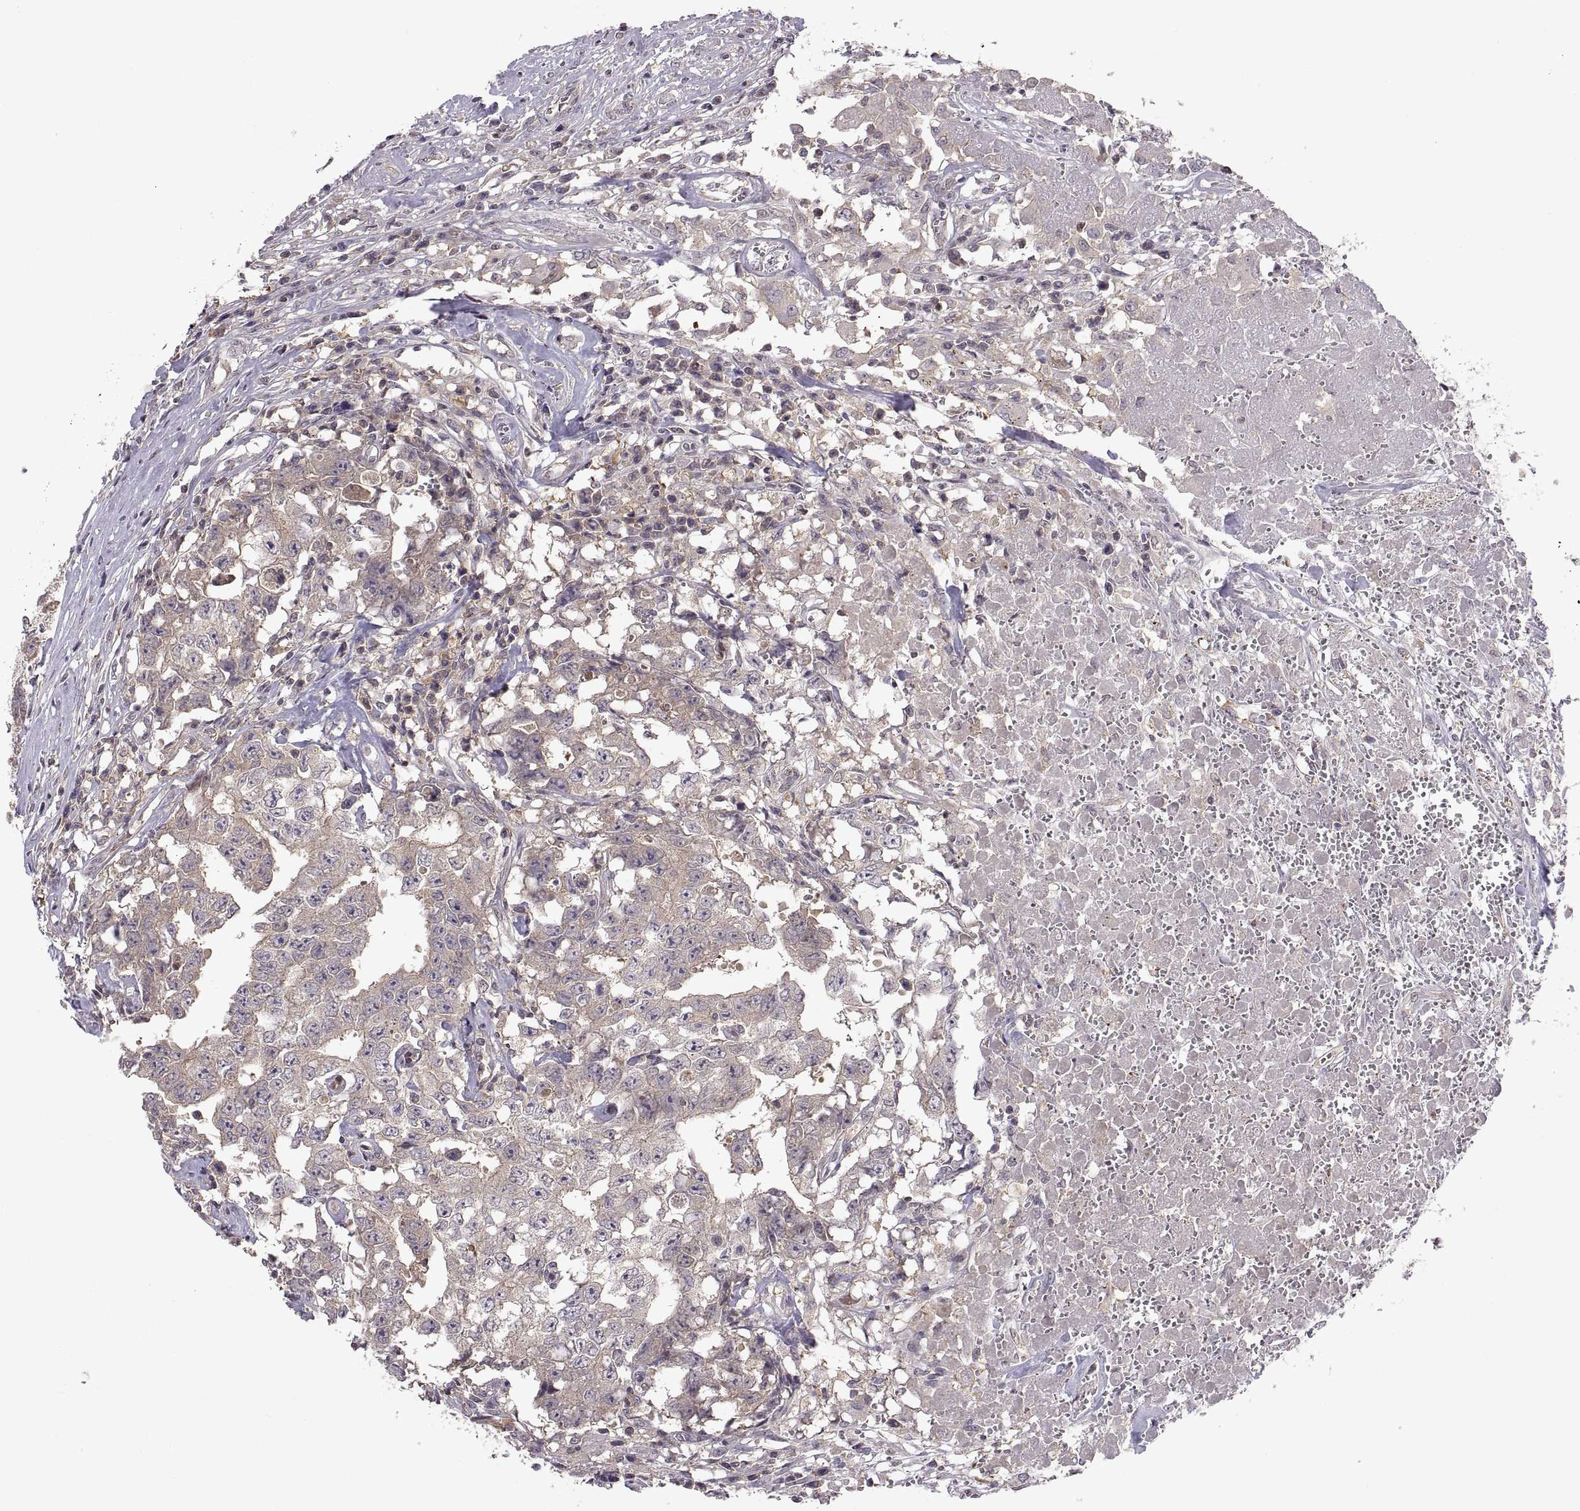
{"staining": {"intensity": "negative", "quantity": "none", "location": "none"}, "tissue": "testis cancer", "cell_type": "Tumor cells", "image_type": "cancer", "snomed": [{"axis": "morphology", "description": "Carcinoma, Embryonal, NOS"}, {"axis": "topography", "description": "Testis"}], "caption": "Tumor cells show no significant positivity in testis cancer (embryonal carcinoma).", "gene": "NMNAT2", "patient": {"sex": "male", "age": 36}}